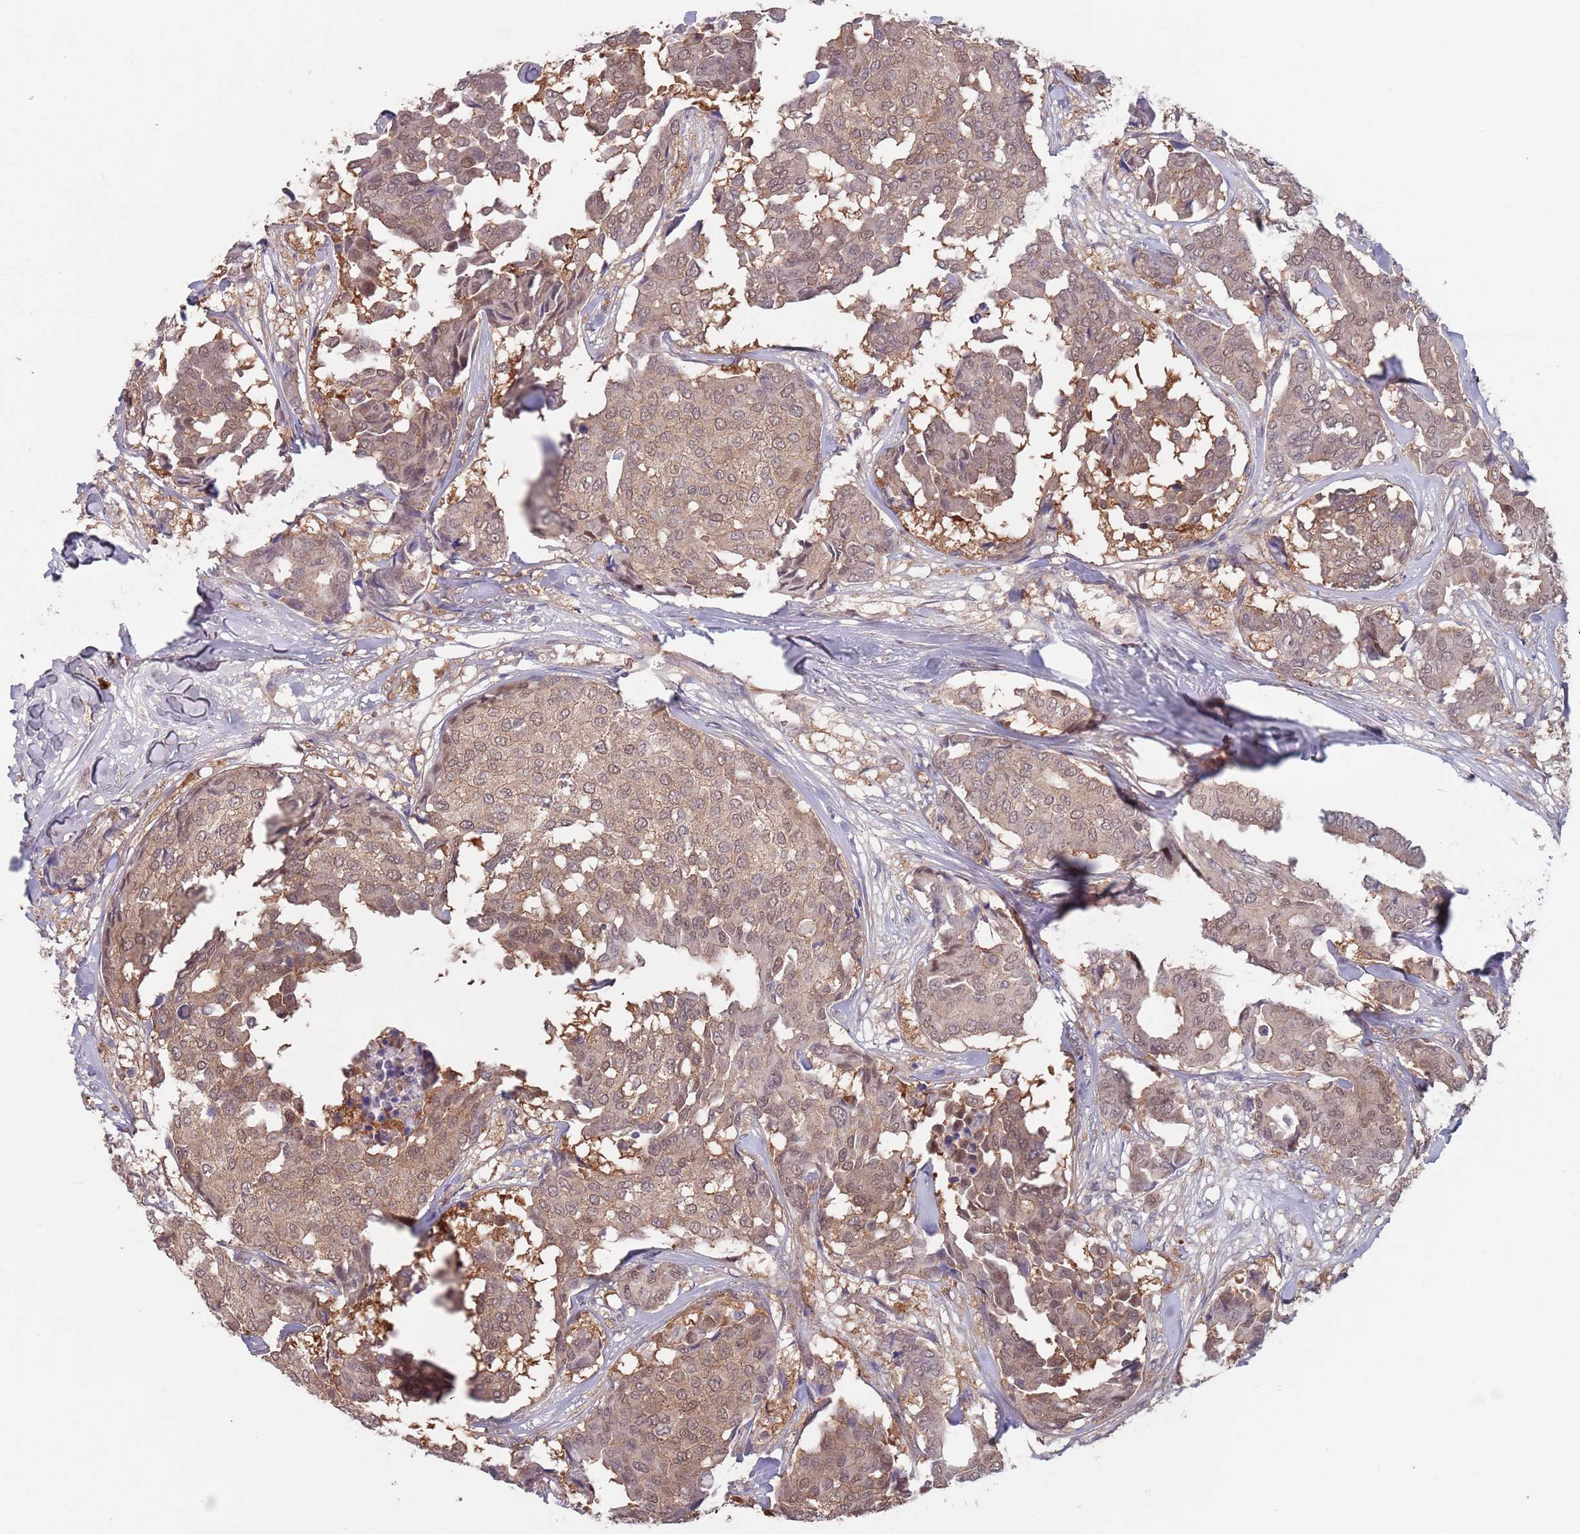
{"staining": {"intensity": "weak", "quantity": ">75%", "location": "cytoplasmic/membranous,nuclear"}, "tissue": "breast cancer", "cell_type": "Tumor cells", "image_type": "cancer", "snomed": [{"axis": "morphology", "description": "Duct carcinoma"}, {"axis": "topography", "description": "Breast"}], "caption": "Brown immunohistochemical staining in breast cancer reveals weak cytoplasmic/membranous and nuclear positivity in approximately >75% of tumor cells.", "gene": "CLNS1A", "patient": {"sex": "female", "age": 75}}